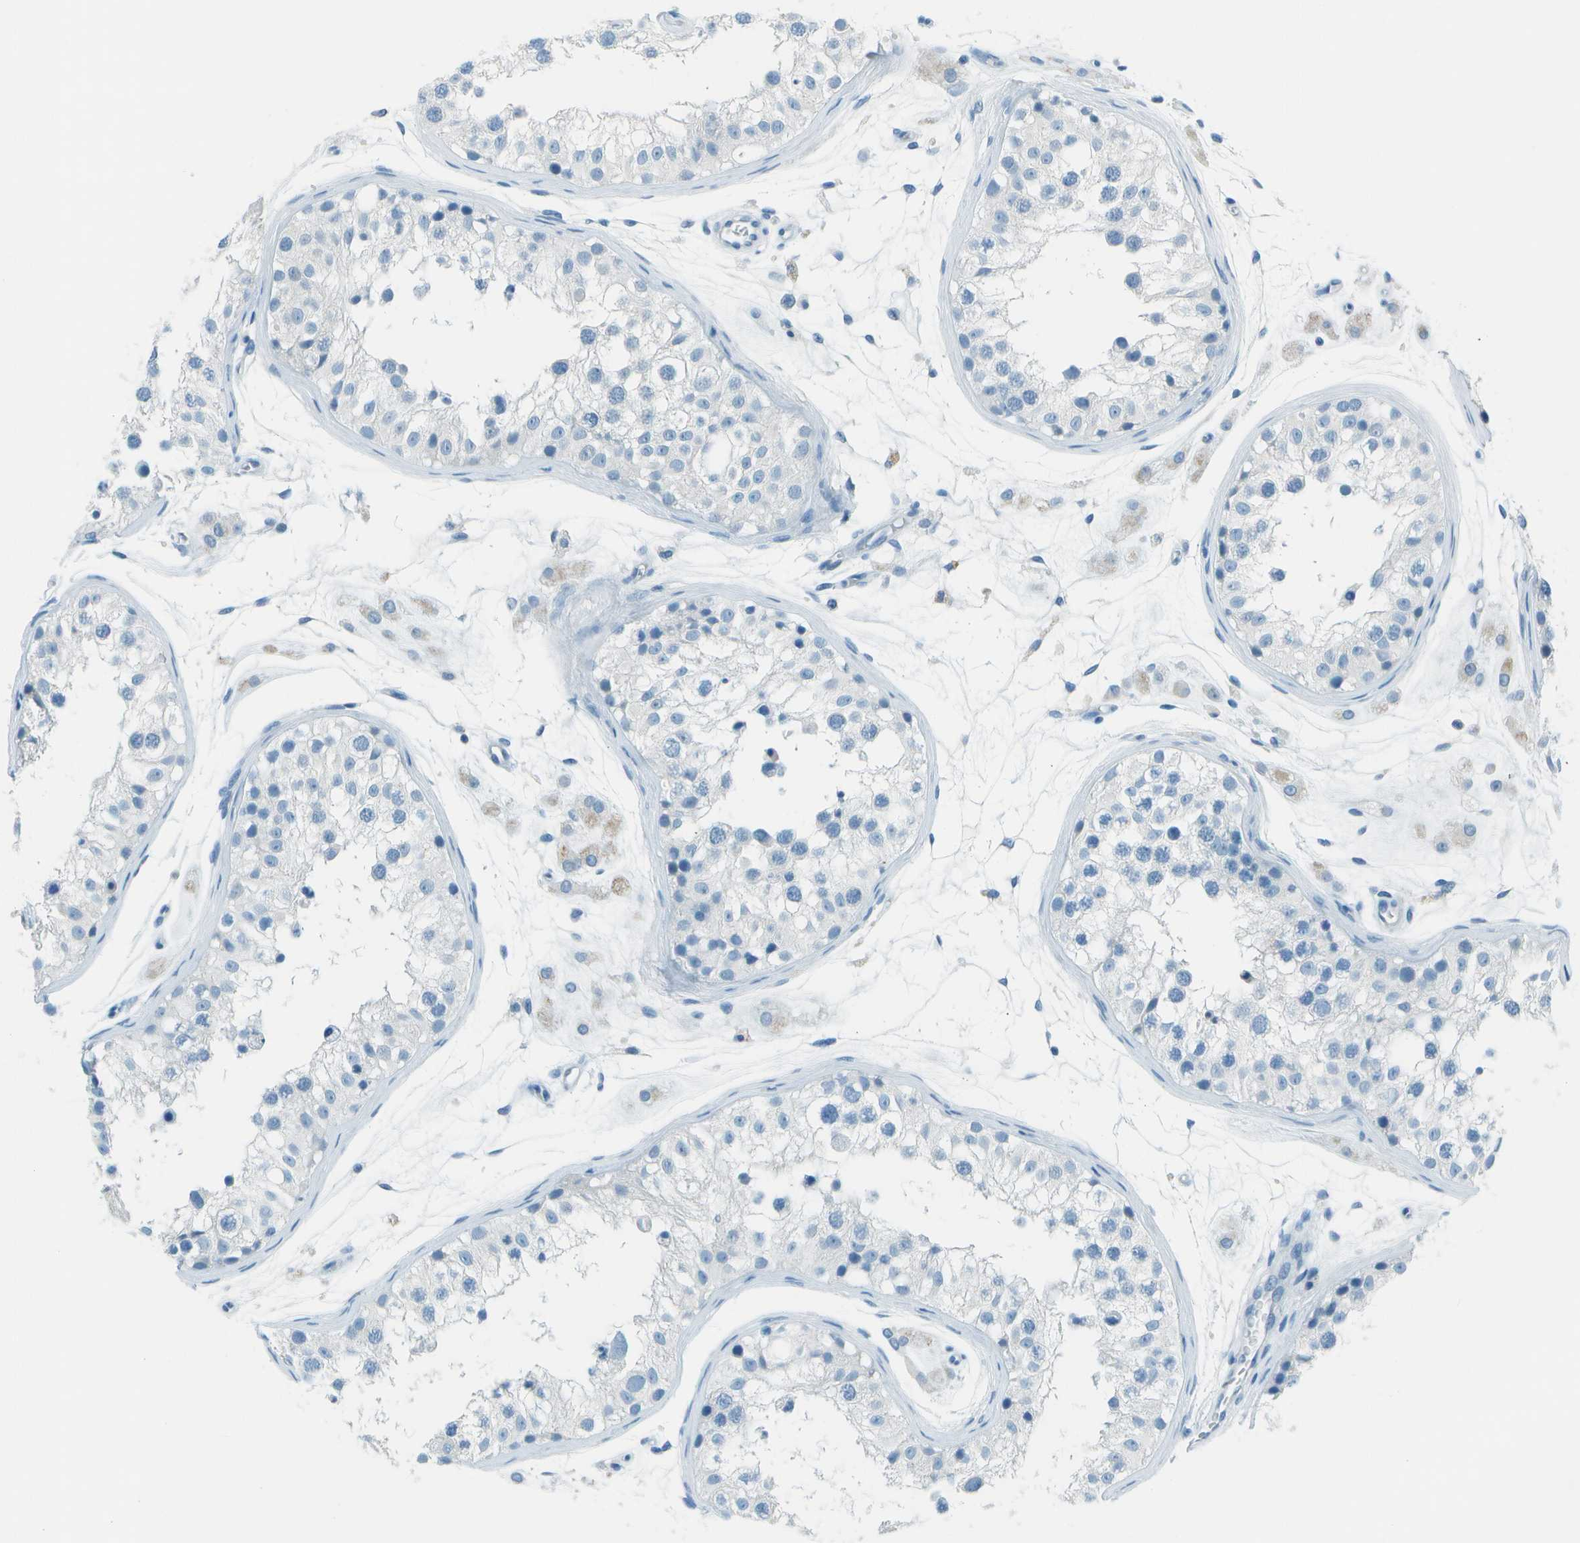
{"staining": {"intensity": "negative", "quantity": "none", "location": "none"}, "tissue": "testis", "cell_type": "Cells in seminiferous ducts", "image_type": "normal", "snomed": [{"axis": "morphology", "description": "Normal tissue, NOS"}, {"axis": "morphology", "description": "Adenocarcinoma, metastatic, NOS"}, {"axis": "topography", "description": "Testis"}], "caption": "Protein analysis of benign testis shows no significant positivity in cells in seminiferous ducts. (Brightfield microscopy of DAB (3,3'-diaminobenzidine) immunohistochemistry at high magnification).", "gene": "FGF1", "patient": {"sex": "male", "age": 26}}